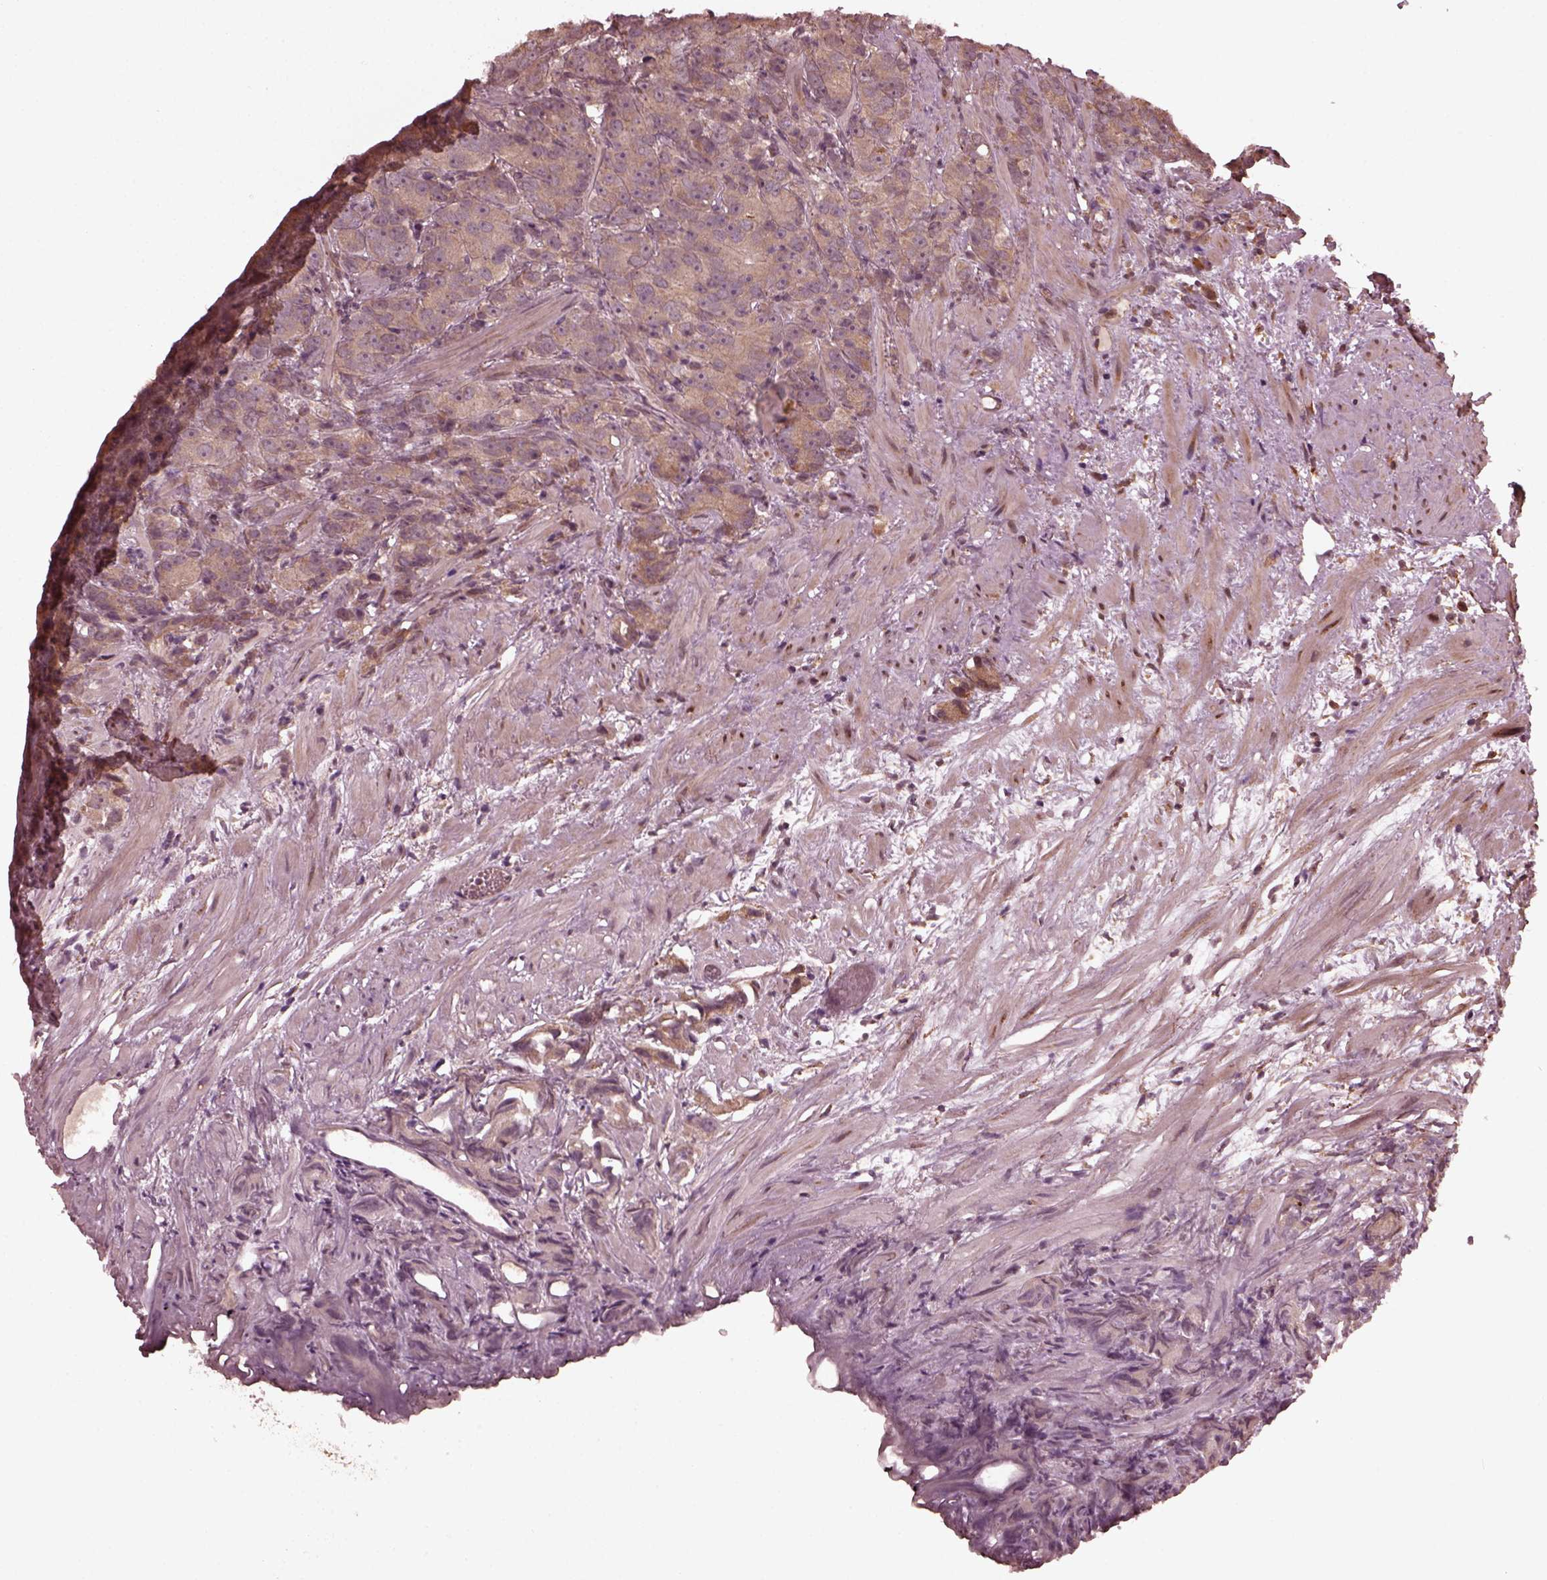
{"staining": {"intensity": "weak", "quantity": ">75%", "location": "cytoplasmic/membranous"}, "tissue": "prostate cancer", "cell_type": "Tumor cells", "image_type": "cancer", "snomed": [{"axis": "morphology", "description": "Adenocarcinoma, High grade"}, {"axis": "topography", "description": "Prostate"}], "caption": "Human high-grade adenocarcinoma (prostate) stained with a protein marker exhibits weak staining in tumor cells.", "gene": "ZNF292", "patient": {"sex": "male", "age": 90}}